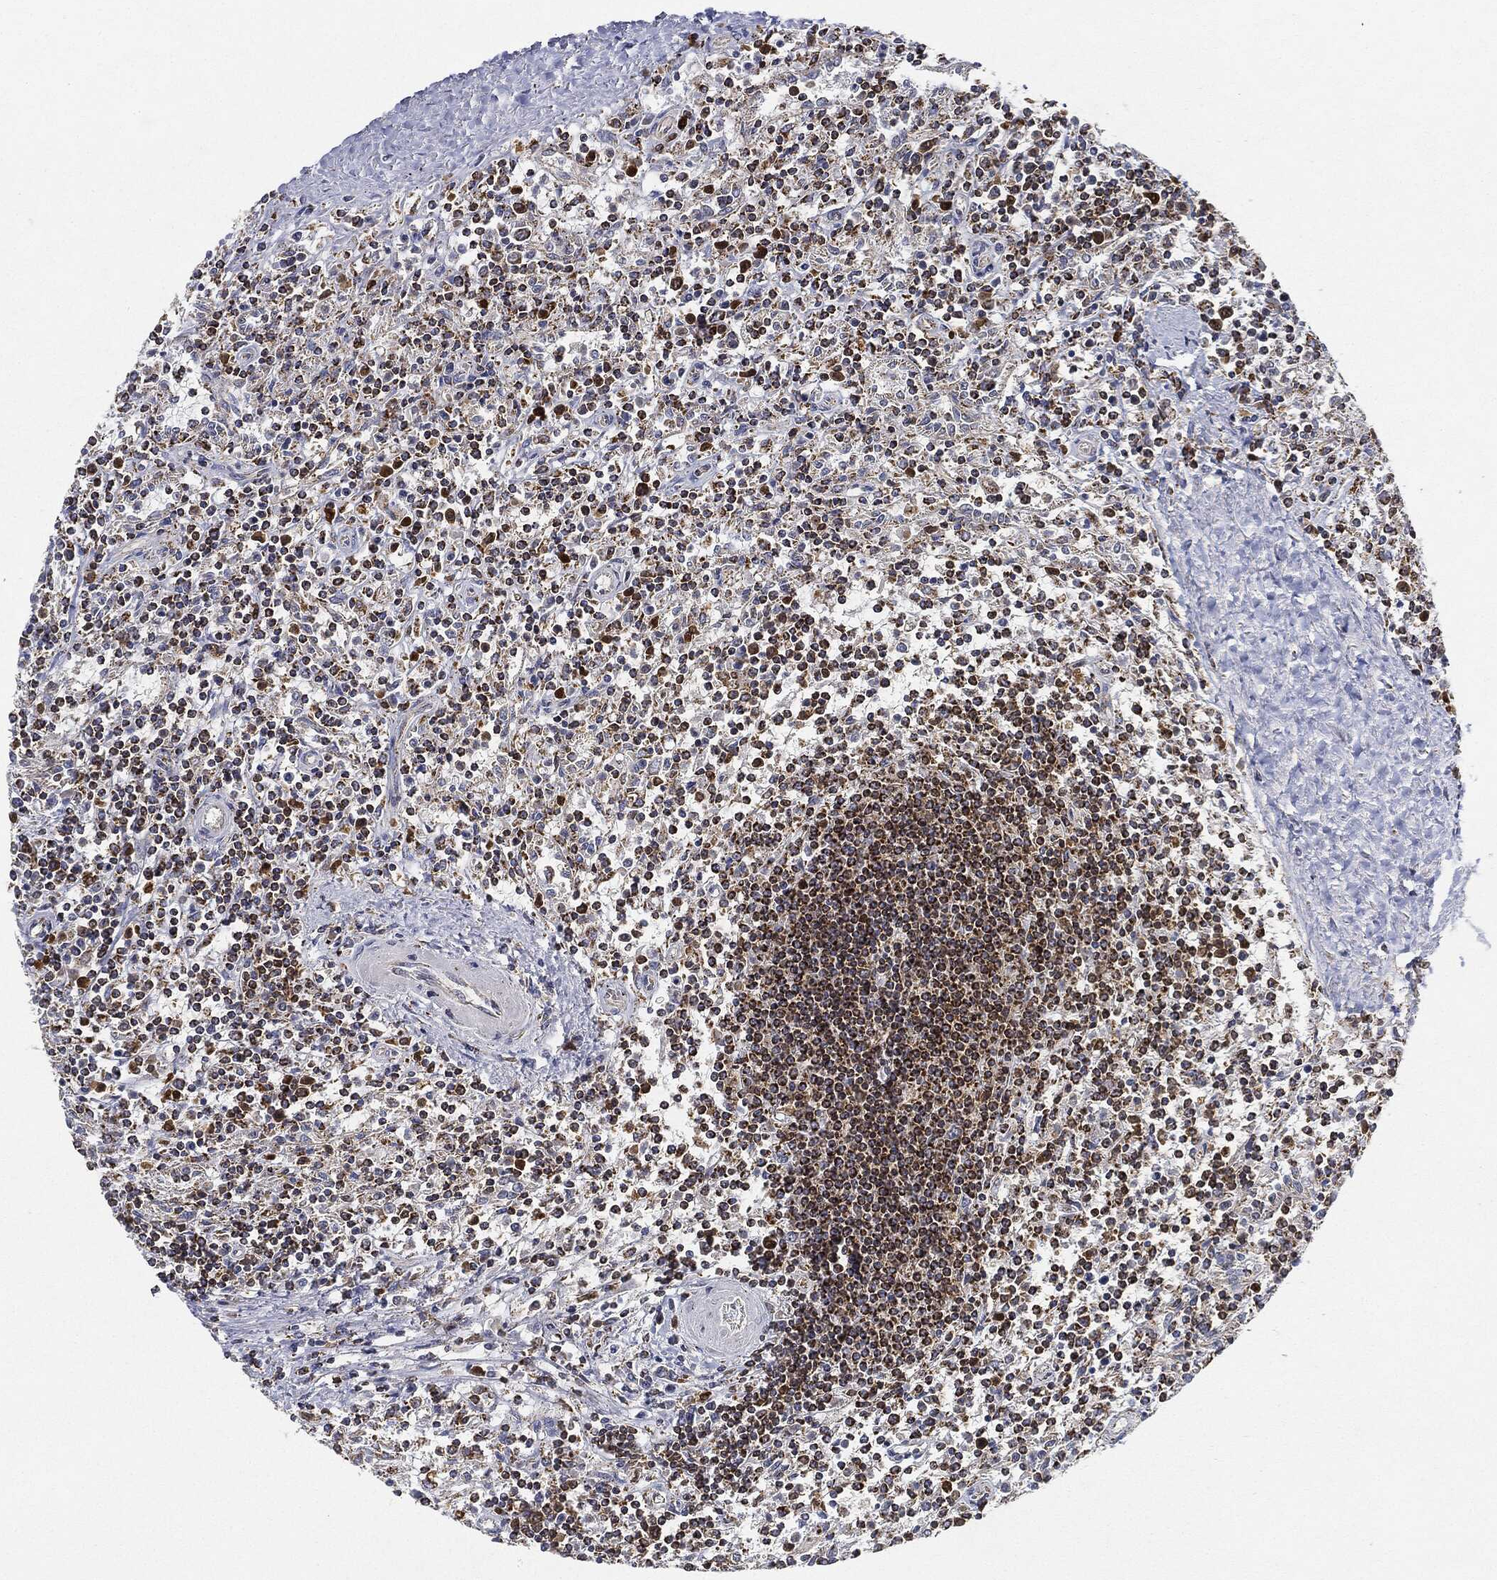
{"staining": {"intensity": "strong", "quantity": ">75%", "location": "cytoplasmic/membranous"}, "tissue": "lymphoma", "cell_type": "Tumor cells", "image_type": "cancer", "snomed": [{"axis": "morphology", "description": "Malignant lymphoma, non-Hodgkin's type, Low grade"}, {"axis": "topography", "description": "Spleen"}], "caption": "Protein expression analysis of human malignant lymphoma, non-Hodgkin's type (low-grade) reveals strong cytoplasmic/membranous staining in approximately >75% of tumor cells. The protein is shown in brown color, while the nuclei are stained blue.", "gene": "CAPN15", "patient": {"sex": "male", "age": 62}}